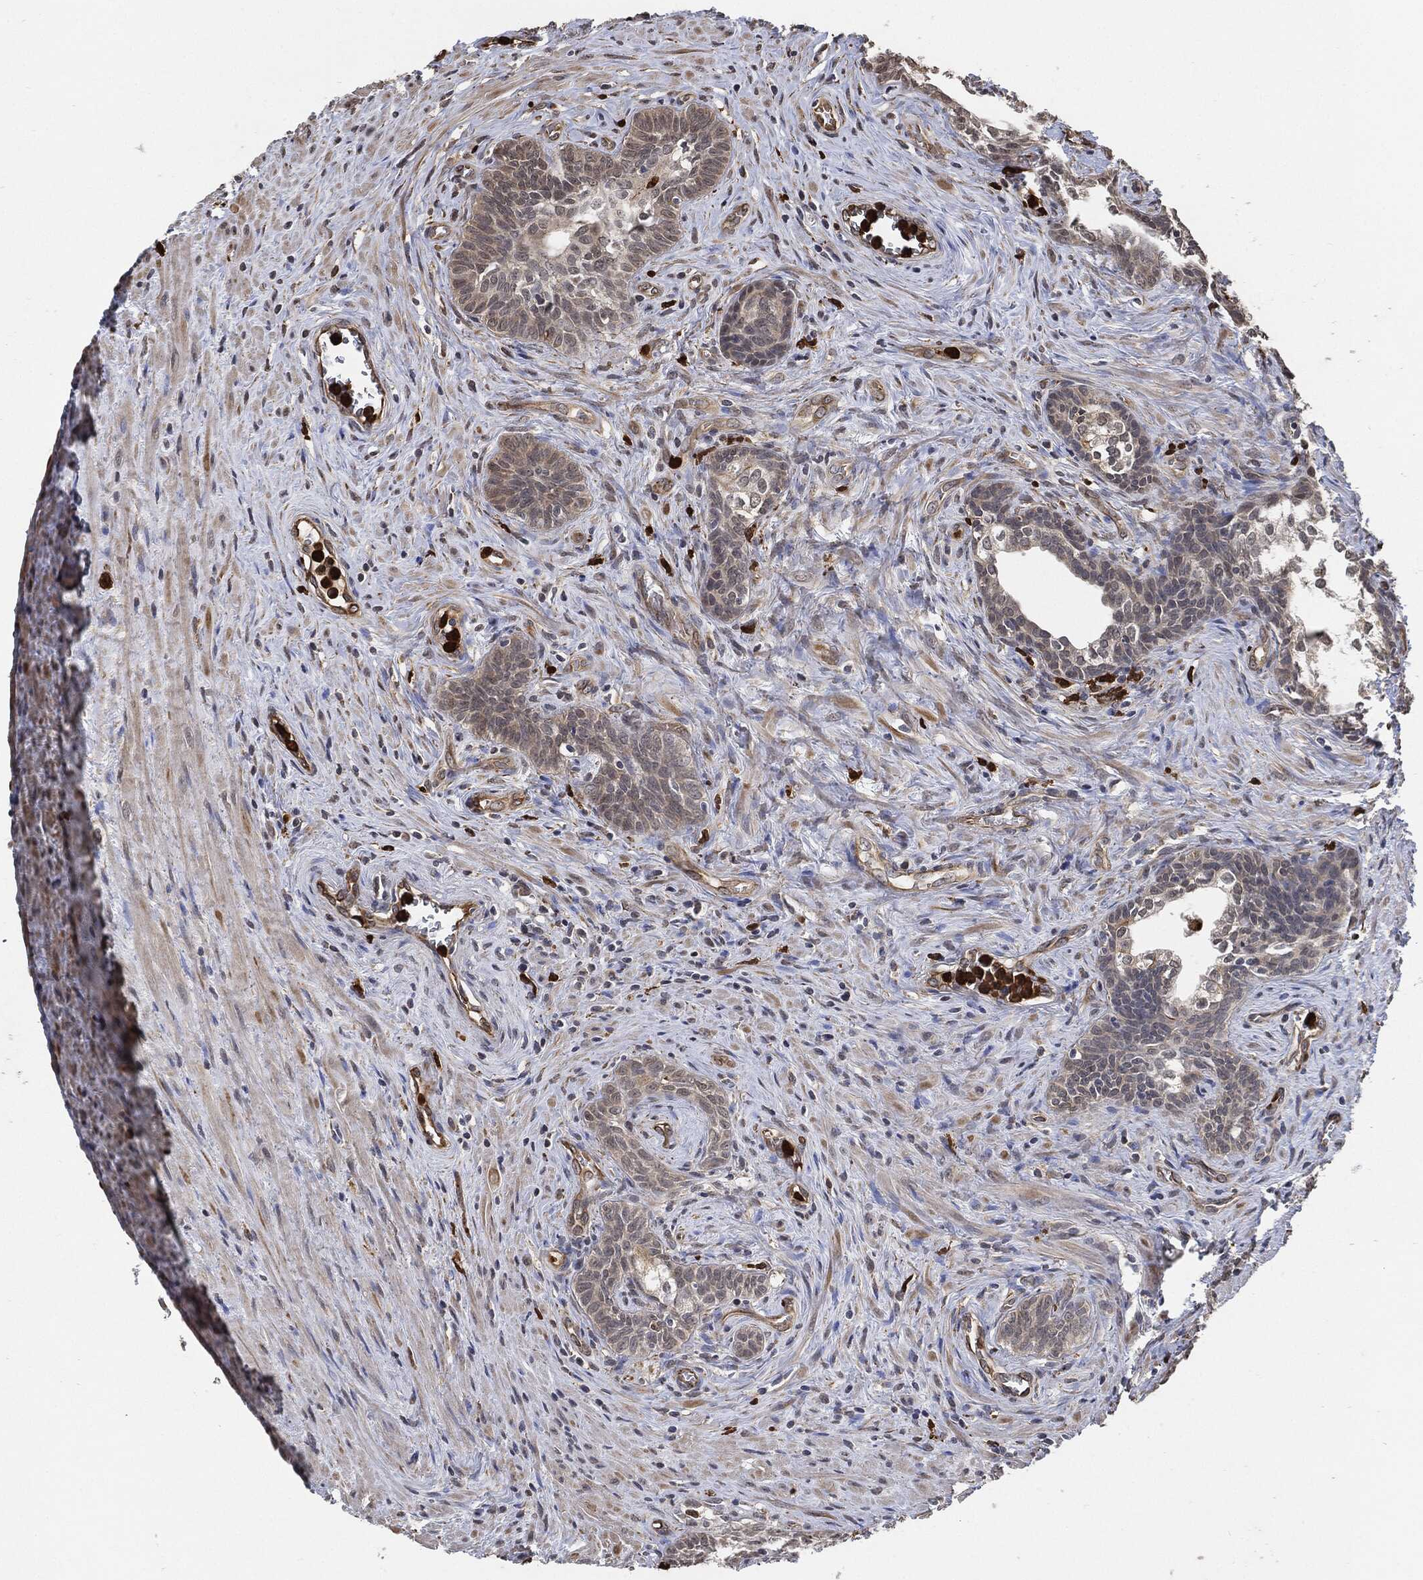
{"staining": {"intensity": "negative", "quantity": "none", "location": "none"}, "tissue": "prostate cancer", "cell_type": "Tumor cells", "image_type": "cancer", "snomed": [{"axis": "morphology", "description": "Adenocarcinoma, NOS"}, {"axis": "morphology", "description": "Adenocarcinoma, High grade"}, {"axis": "topography", "description": "Prostate"}], "caption": "Tumor cells show no significant staining in prostate high-grade adenocarcinoma.", "gene": "S100A9", "patient": {"sex": "male", "age": 61}}